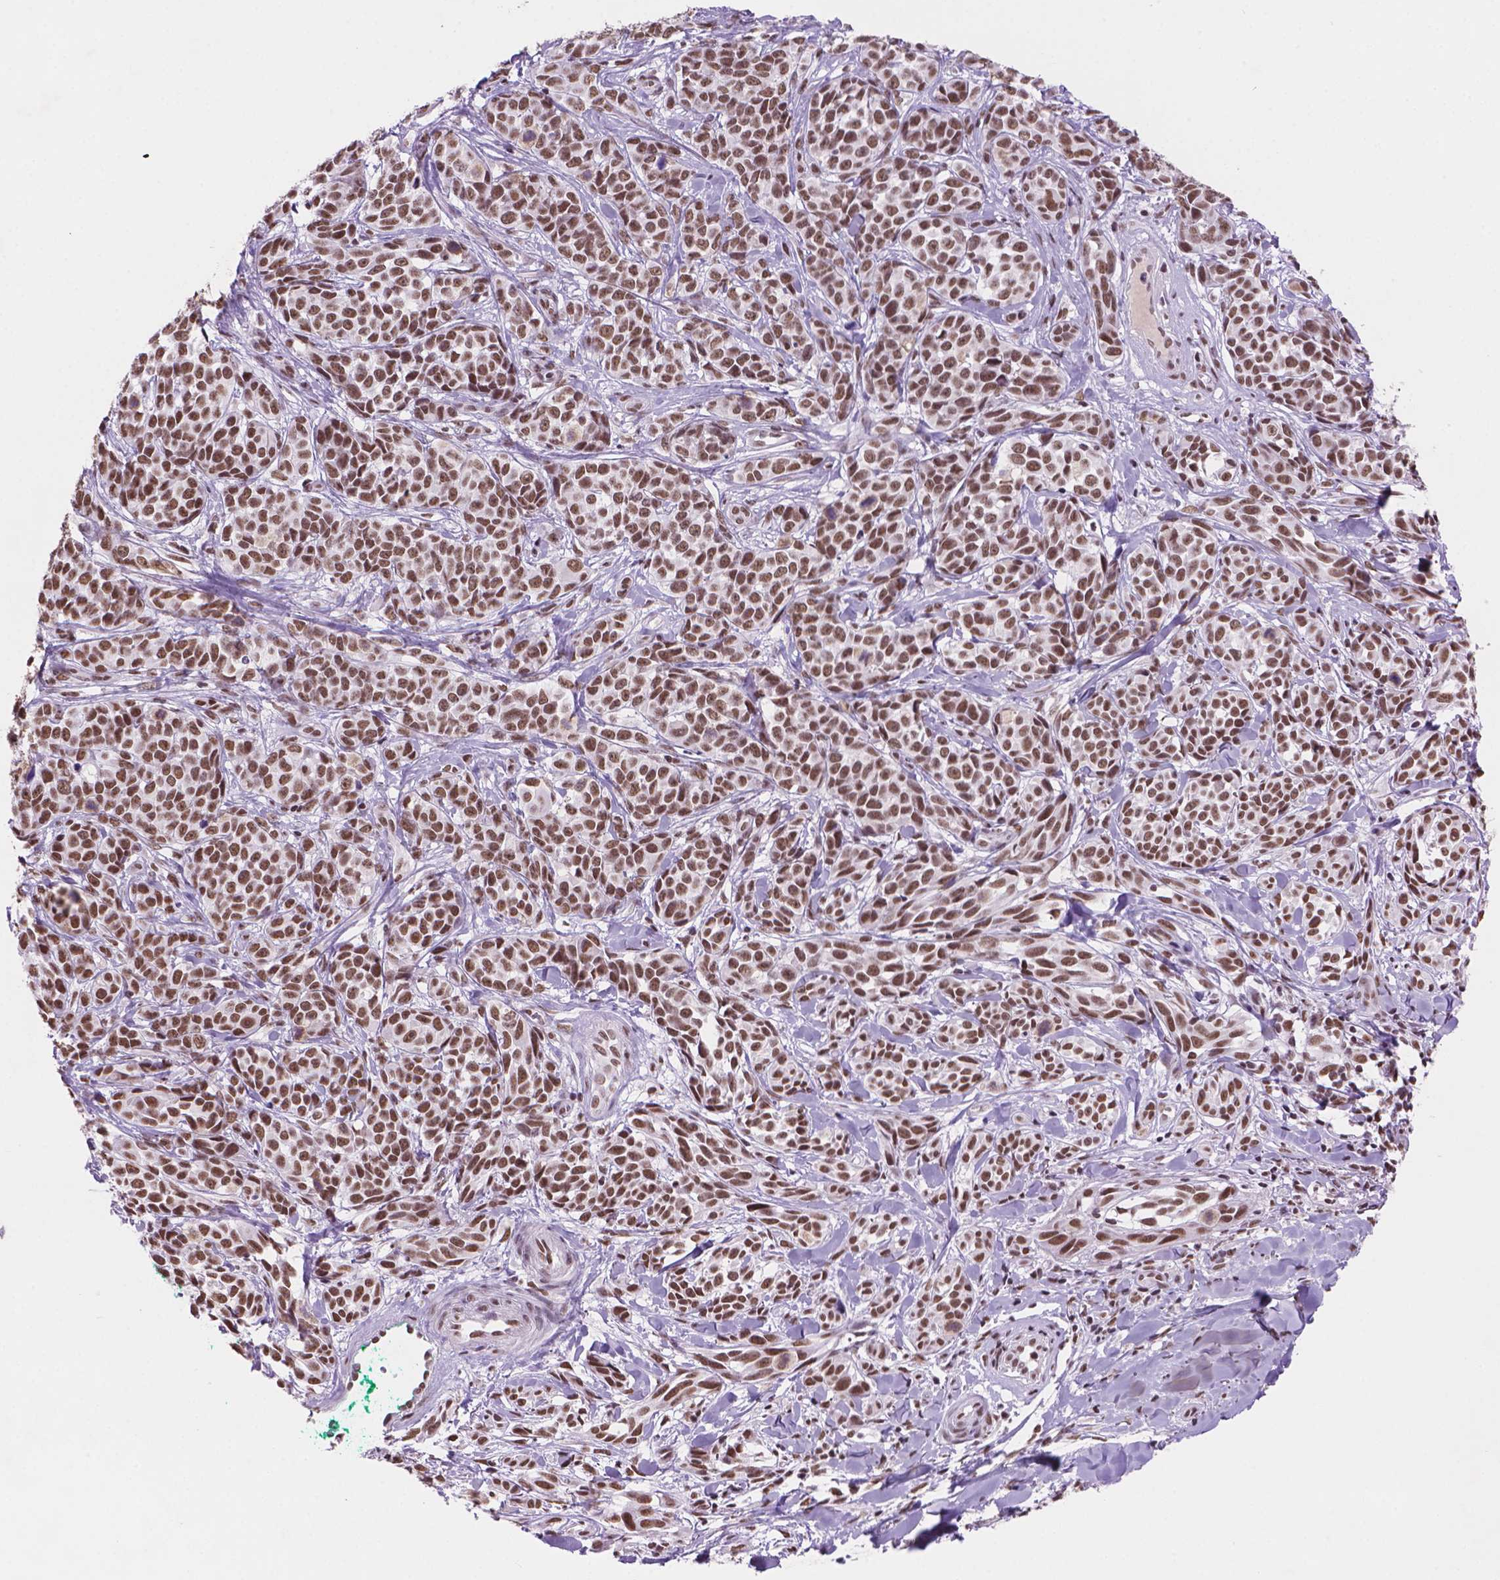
{"staining": {"intensity": "moderate", "quantity": ">75%", "location": "nuclear"}, "tissue": "melanoma", "cell_type": "Tumor cells", "image_type": "cancer", "snomed": [{"axis": "morphology", "description": "Malignant melanoma, NOS"}, {"axis": "topography", "description": "Skin"}], "caption": "Malignant melanoma stained with a brown dye displays moderate nuclear positive staining in about >75% of tumor cells.", "gene": "RPA4", "patient": {"sex": "female", "age": 88}}